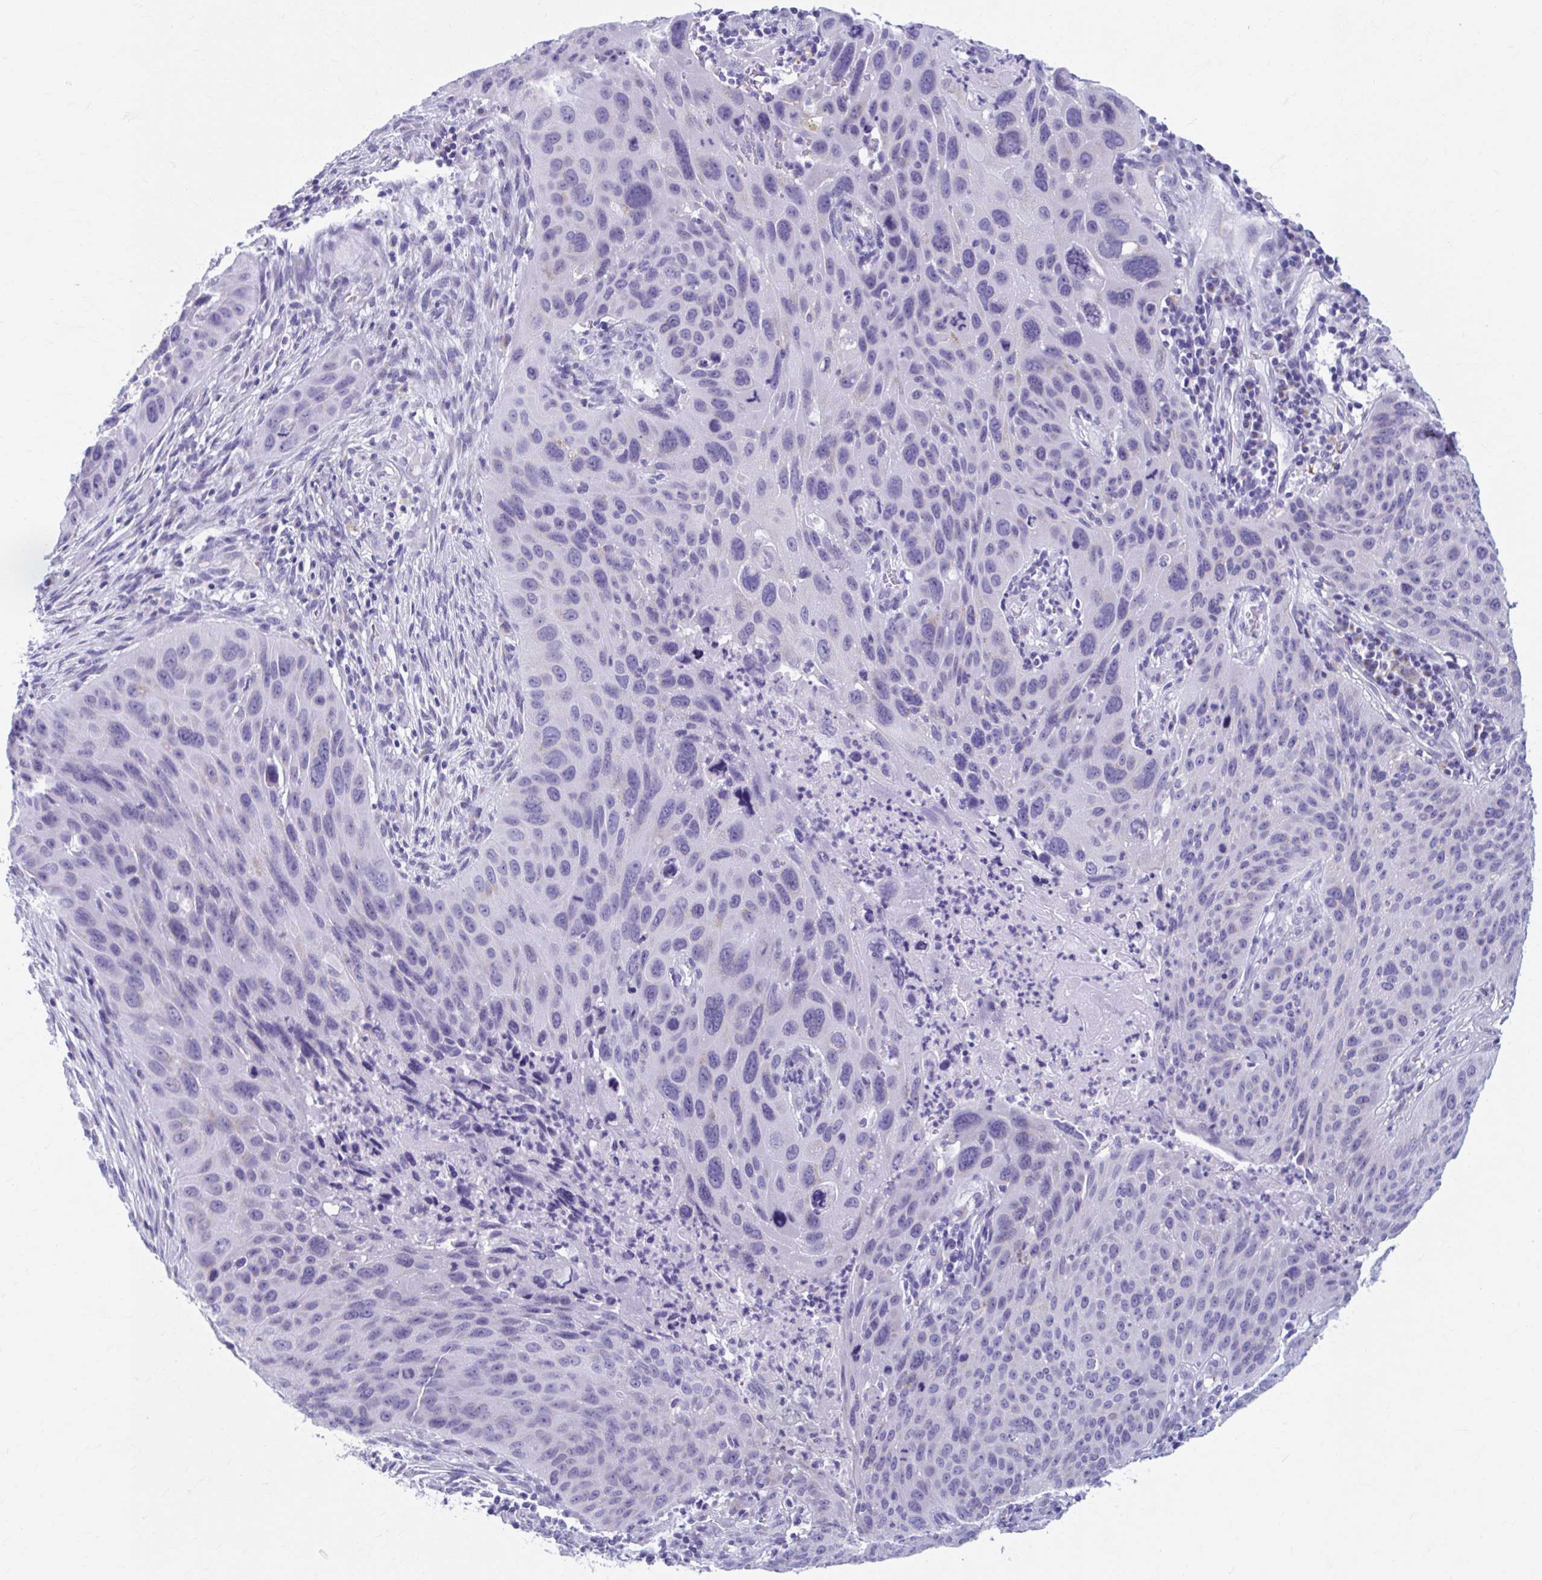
{"staining": {"intensity": "negative", "quantity": "none", "location": "none"}, "tissue": "lung cancer", "cell_type": "Tumor cells", "image_type": "cancer", "snomed": [{"axis": "morphology", "description": "Squamous cell carcinoma, NOS"}, {"axis": "topography", "description": "Lung"}], "caption": "IHC image of neoplastic tissue: human lung cancer stained with DAB displays no significant protein staining in tumor cells.", "gene": "KCNE2", "patient": {"sex": "male", "age": 63}}